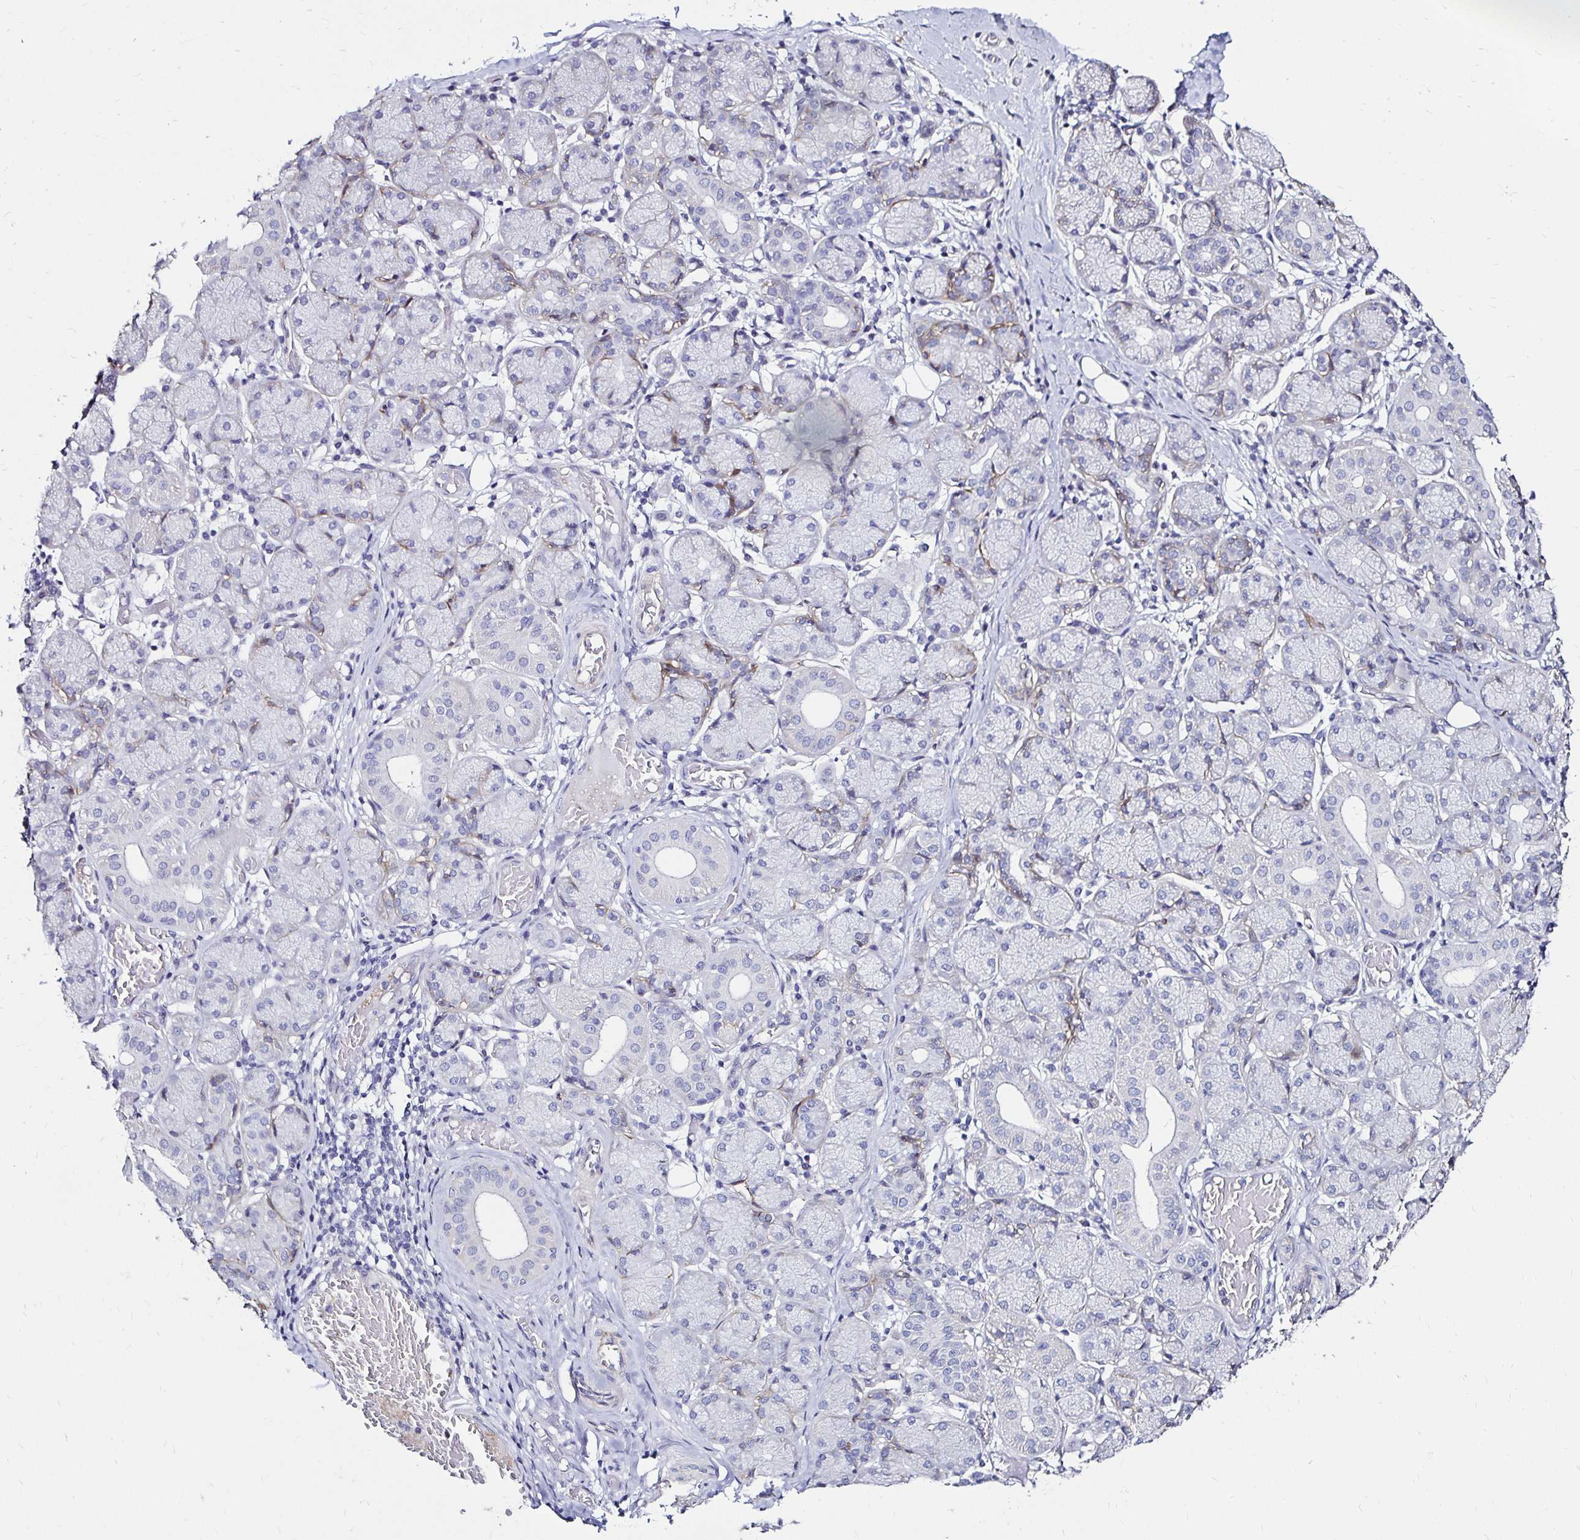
{"staining": {"intensity": "negative", "quantity": "none", "location": "none"}, "tissue": "salivary gland", "cell_type": "Glandular cells", "image_type": "normal", "snomed": [{"axis": "morphology", "description": "Normal tissue, NOS"}, {"axis": "topography", "description": "Salivary gland"}], "caption": "Photomicrograph shows no protein positivity in glandular cells of normal salivary gland.", "gene": "ITGB1", "patient": {"sex": "female", "age": 24}}